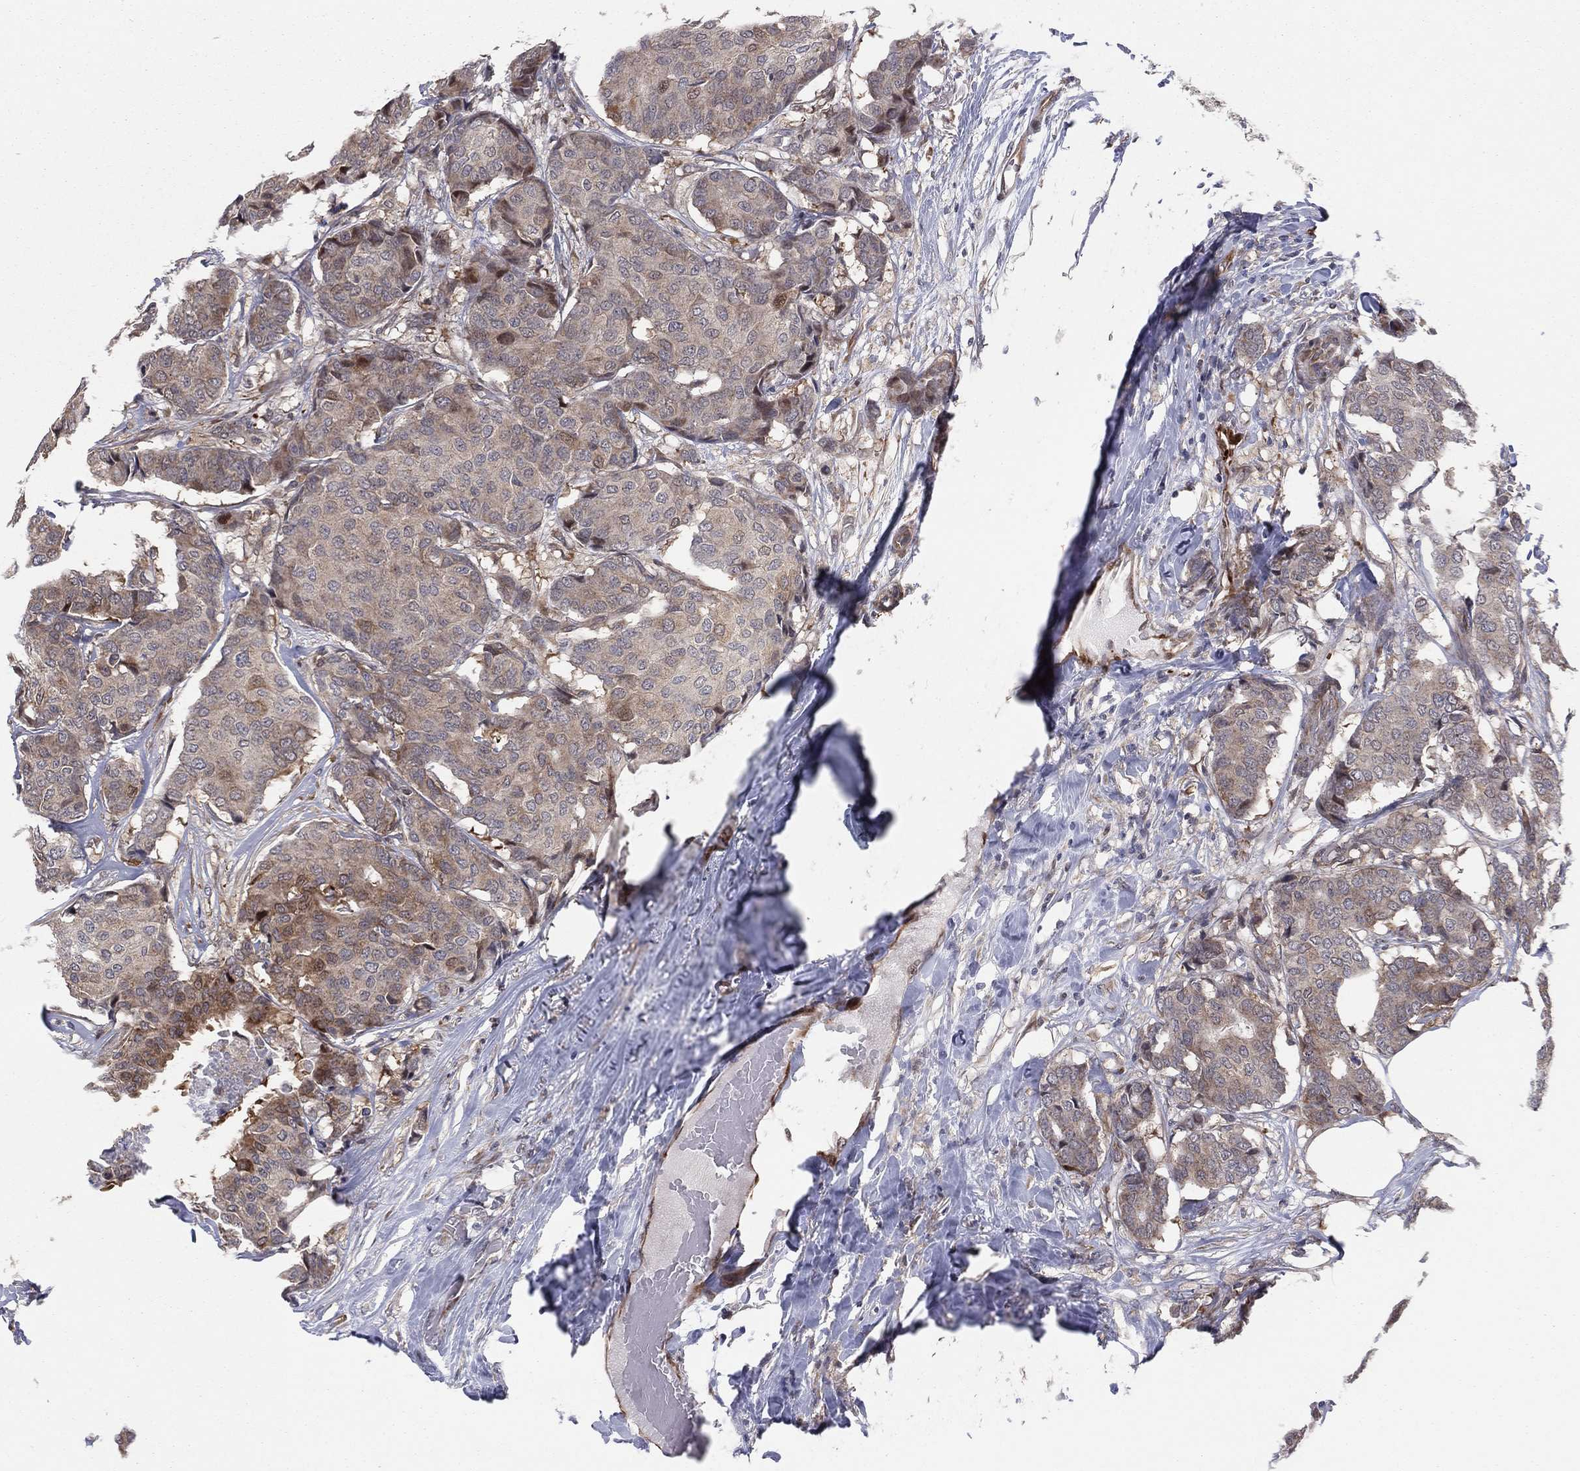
{"staining": {"intensity": "moderate", "quantity": "<25%", "location": "cytoplasmic/membranous,nuclear"}, "tissue": "breast cancer", "cell_type": "Tumor cells", "image_type": "cancer", "snomed": [{"axis": "morphology", "description": "Duct carcinoma"}, {"axis": "topography", "description": "Breast"}], "caption": "Human infiltrating ductal carcinoma (breast) stained with a protein marker exhibits moderate staining in tumor cells.", "gene": "SNCG", "patient": {"sex": "female", "age": 75}}